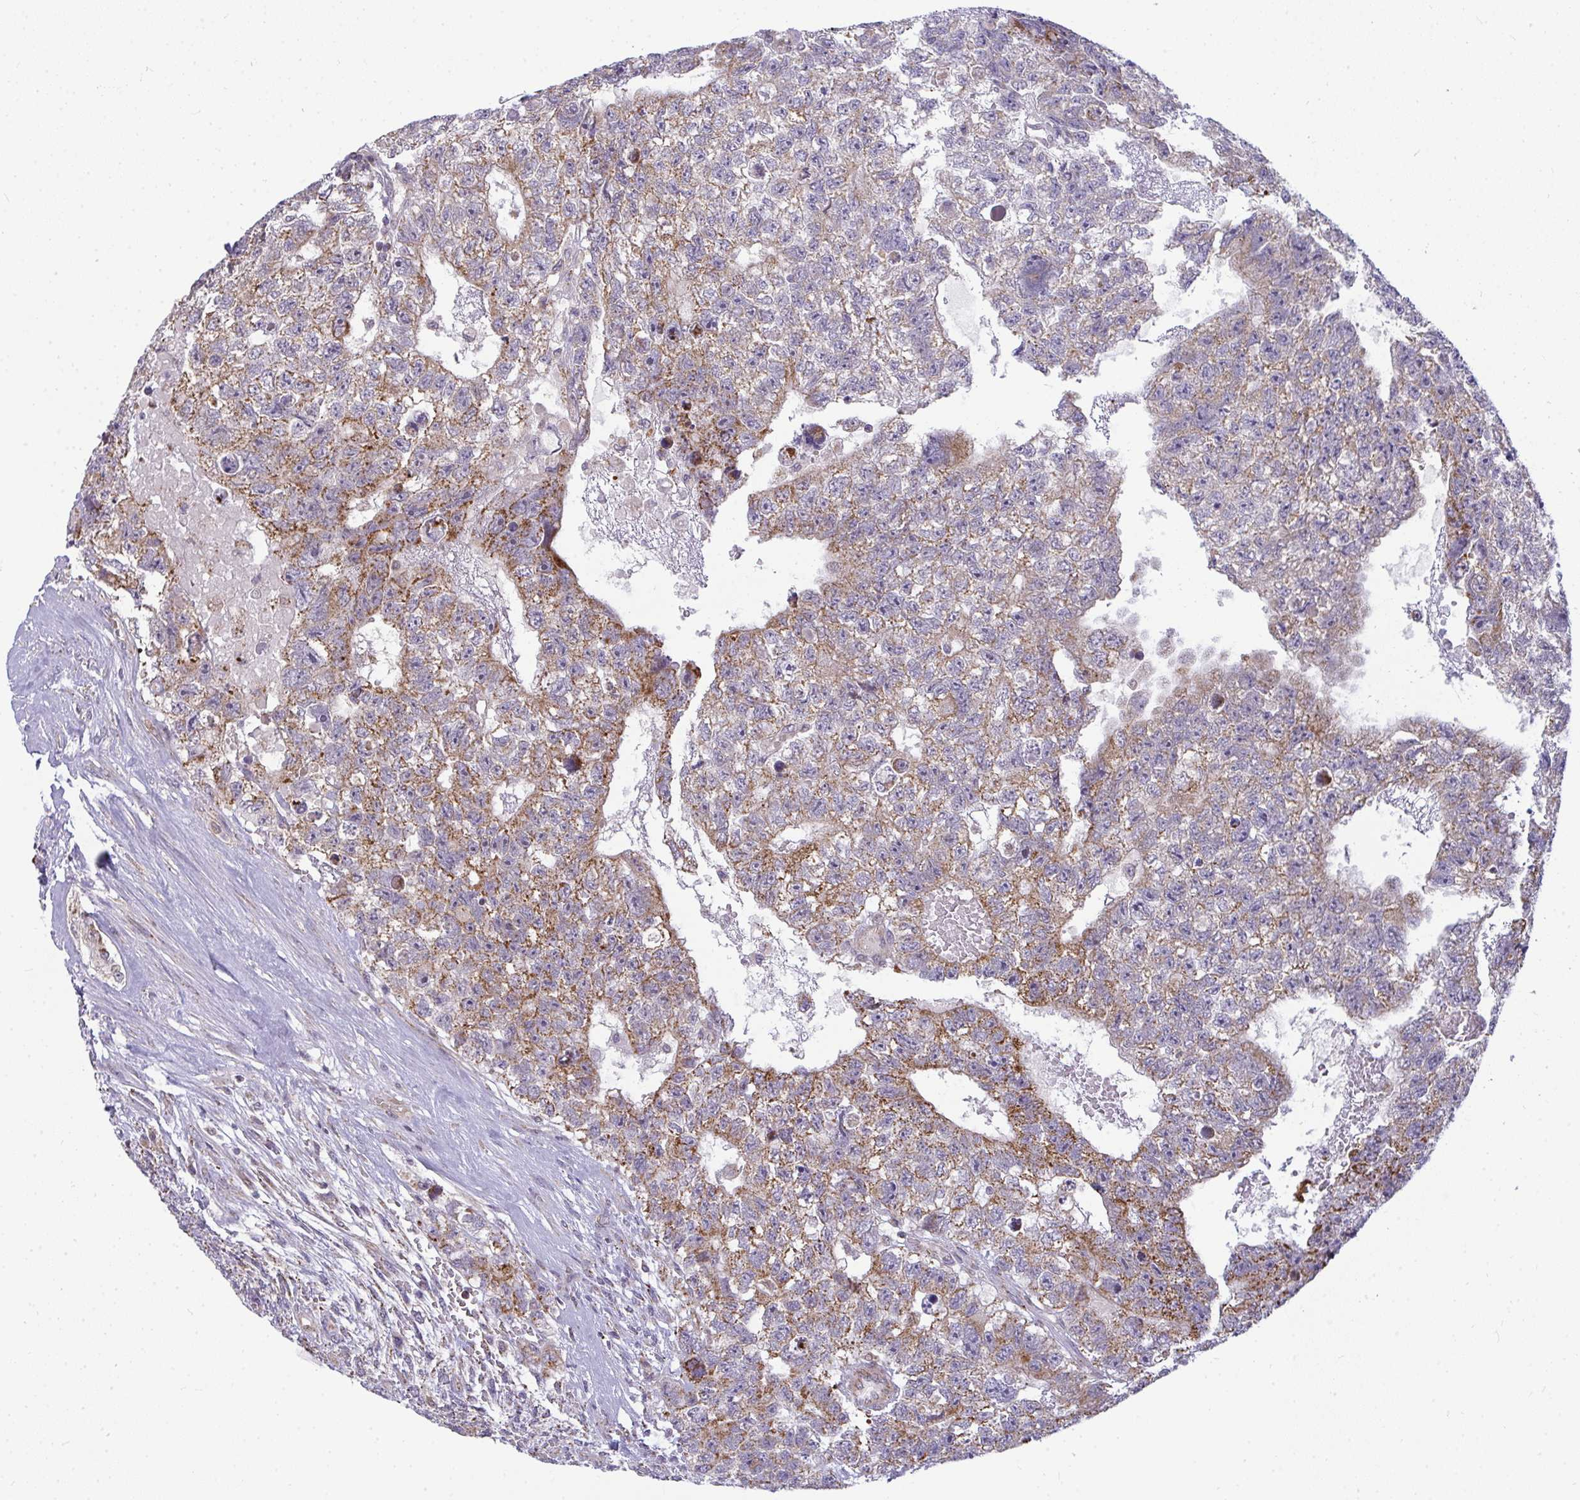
{"staining": {"intensity": "strong", "quantity": ">75%", "location": "cytoplasmic/membranous"}, "tissue": "testis cancer", "cell_type": "Tumor cells", "image_type": "cancer", "snomed": [{"axis": "morphology", "description": "Carcinoma, Embryonal, NOS"}, {"axis": "topography", "description": "Testis"}], "caption": "Embryonal carcinoma (testis) stained with a brown dye exhibits strong cytoplasmic/membranous positive expression in approximately >75% of tumor cells.", "gene": "SRRM4", "patient": {"sex": "male", "age": 26}}